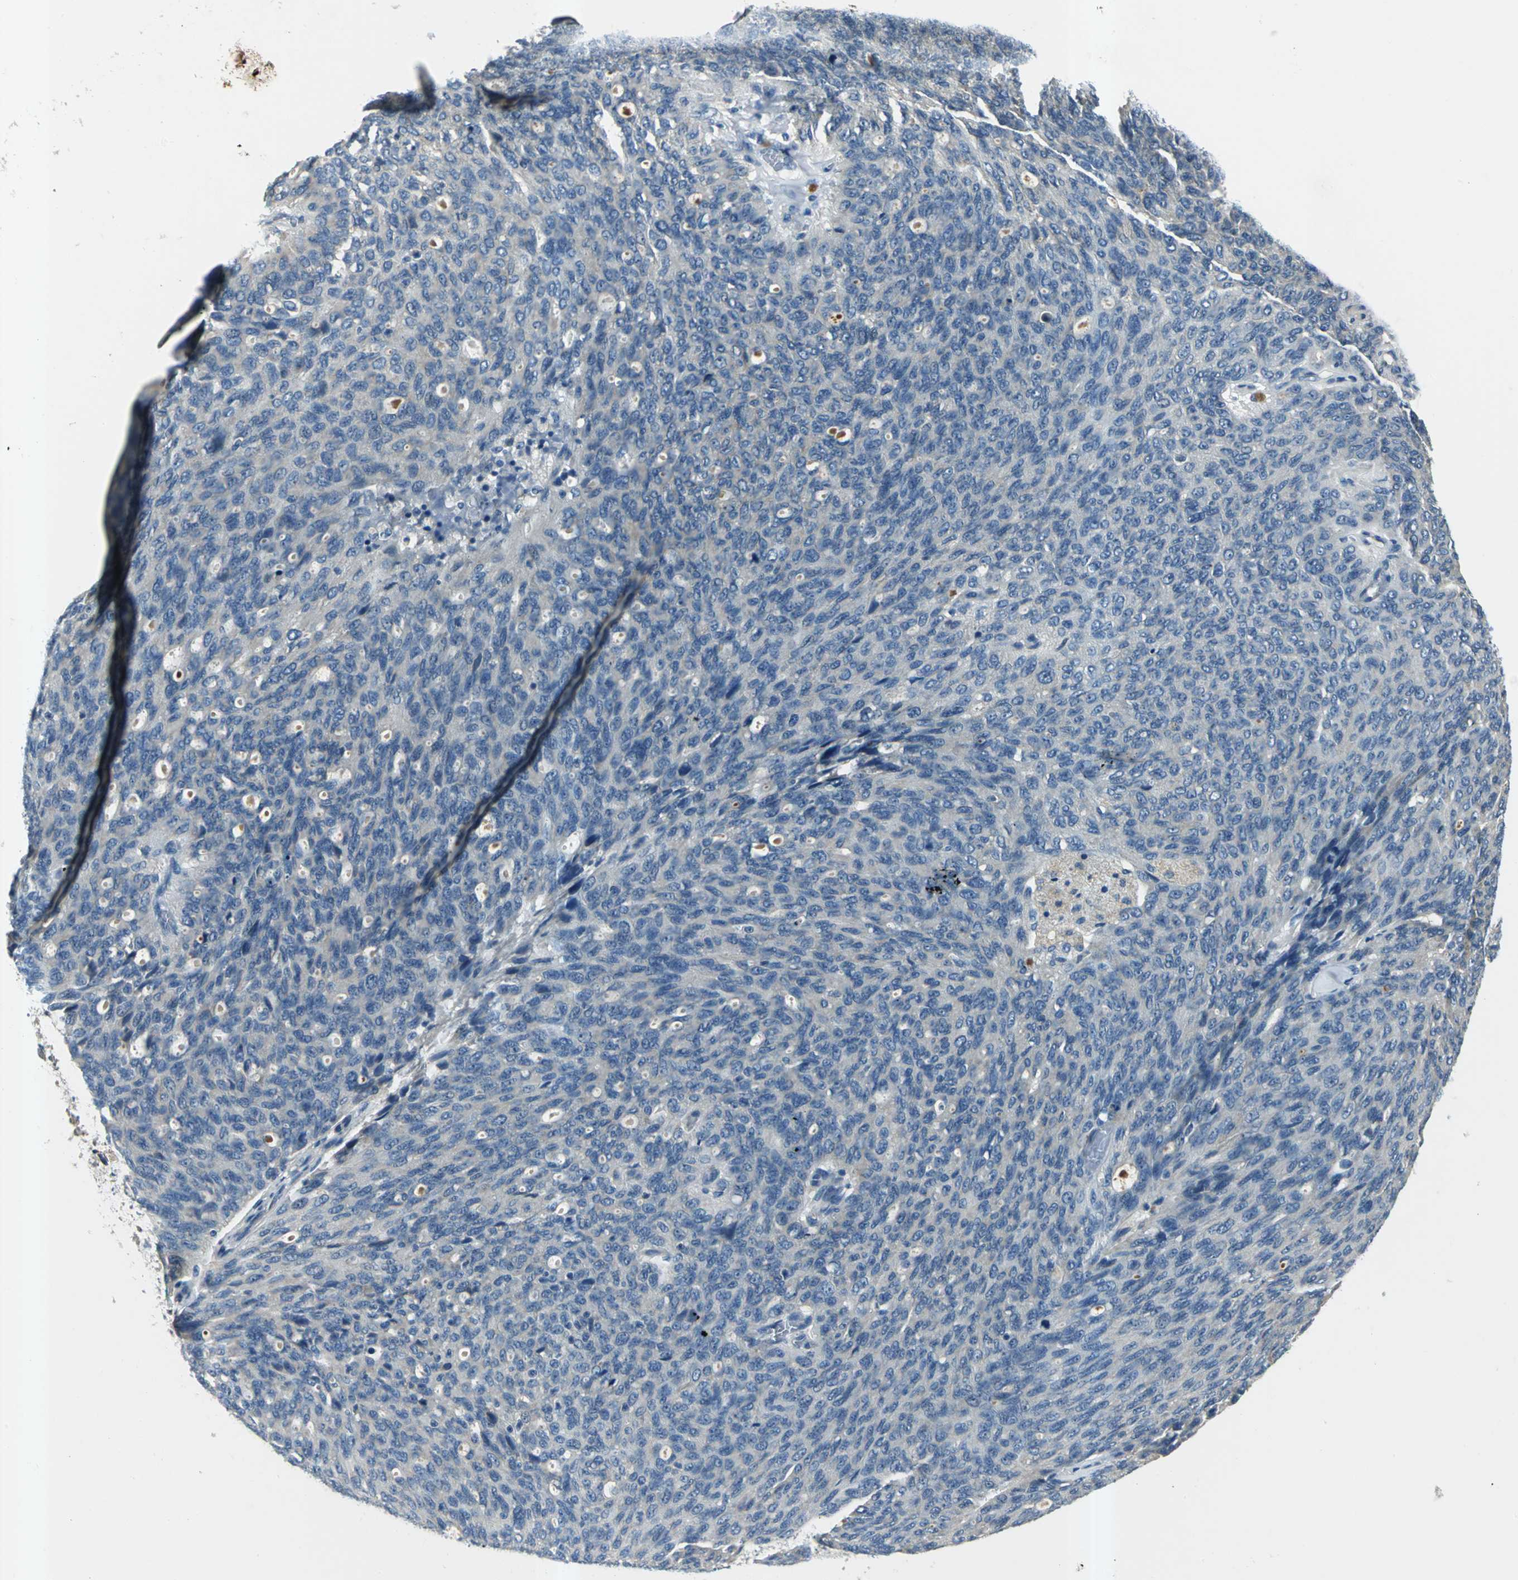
{"staining": {"intensity": "negative", "quantity": "none", "location": "none"}, "tissue": "ovarian cancer", "cell_type": "Tumor cells", "image_type": "cancer", "snomed": [{"axis": "morphology", "description": "Carcinoma, endometroid"}, {"axis": "topography", "description": "Ovary"}], "caption": "The immunohistochemistry histopathology image has no significant expression in tumor cells of ovarian cancer tissue.", "gene": "SLC16A7", "patient": {"sex": "female", "age": 60}}